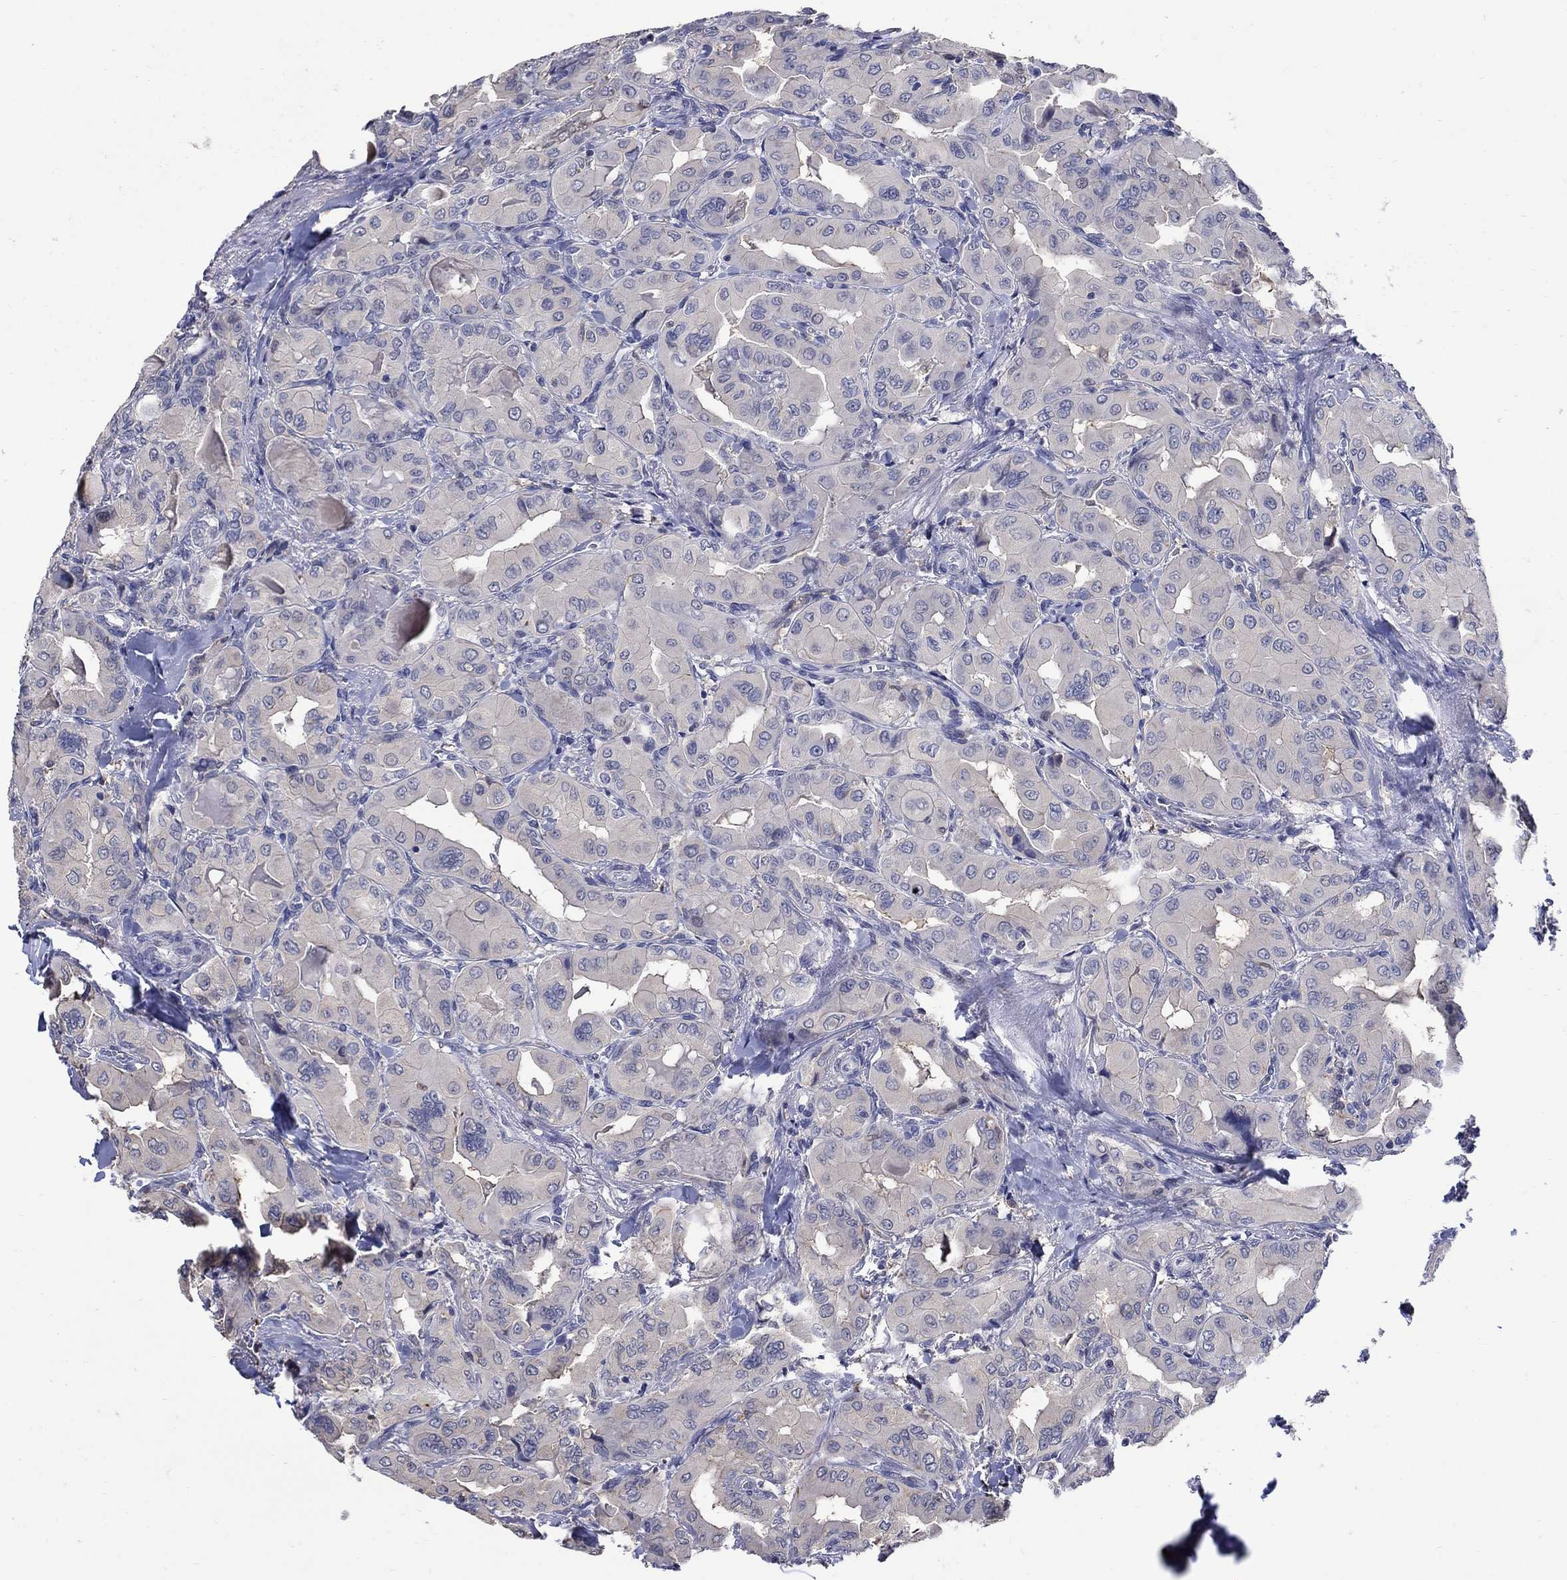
{"staining": {"intensity": "weak", "quantity": "<25%", "location": "cytoplasmic/membranous"}, "tissue": "thyroid cancer", "cell_type": "Tumor cells", "image_type": "cancer", "snomed": [{"axis": "morphology", "description": "Normal tissue, NOS"}, {"axis": "morphology", "description": "Papillary adenocarcinoma, NOS"}, {"axis": "topography", "description": "Thyroid gland"}], "caption": "High power microscopy photomicrograph of an IHC micrograph of thyroid cancer, revealing no significant expression in tumor cells.", "gene": "CETN1", "patient": {"sex": "female", "age": 66}}